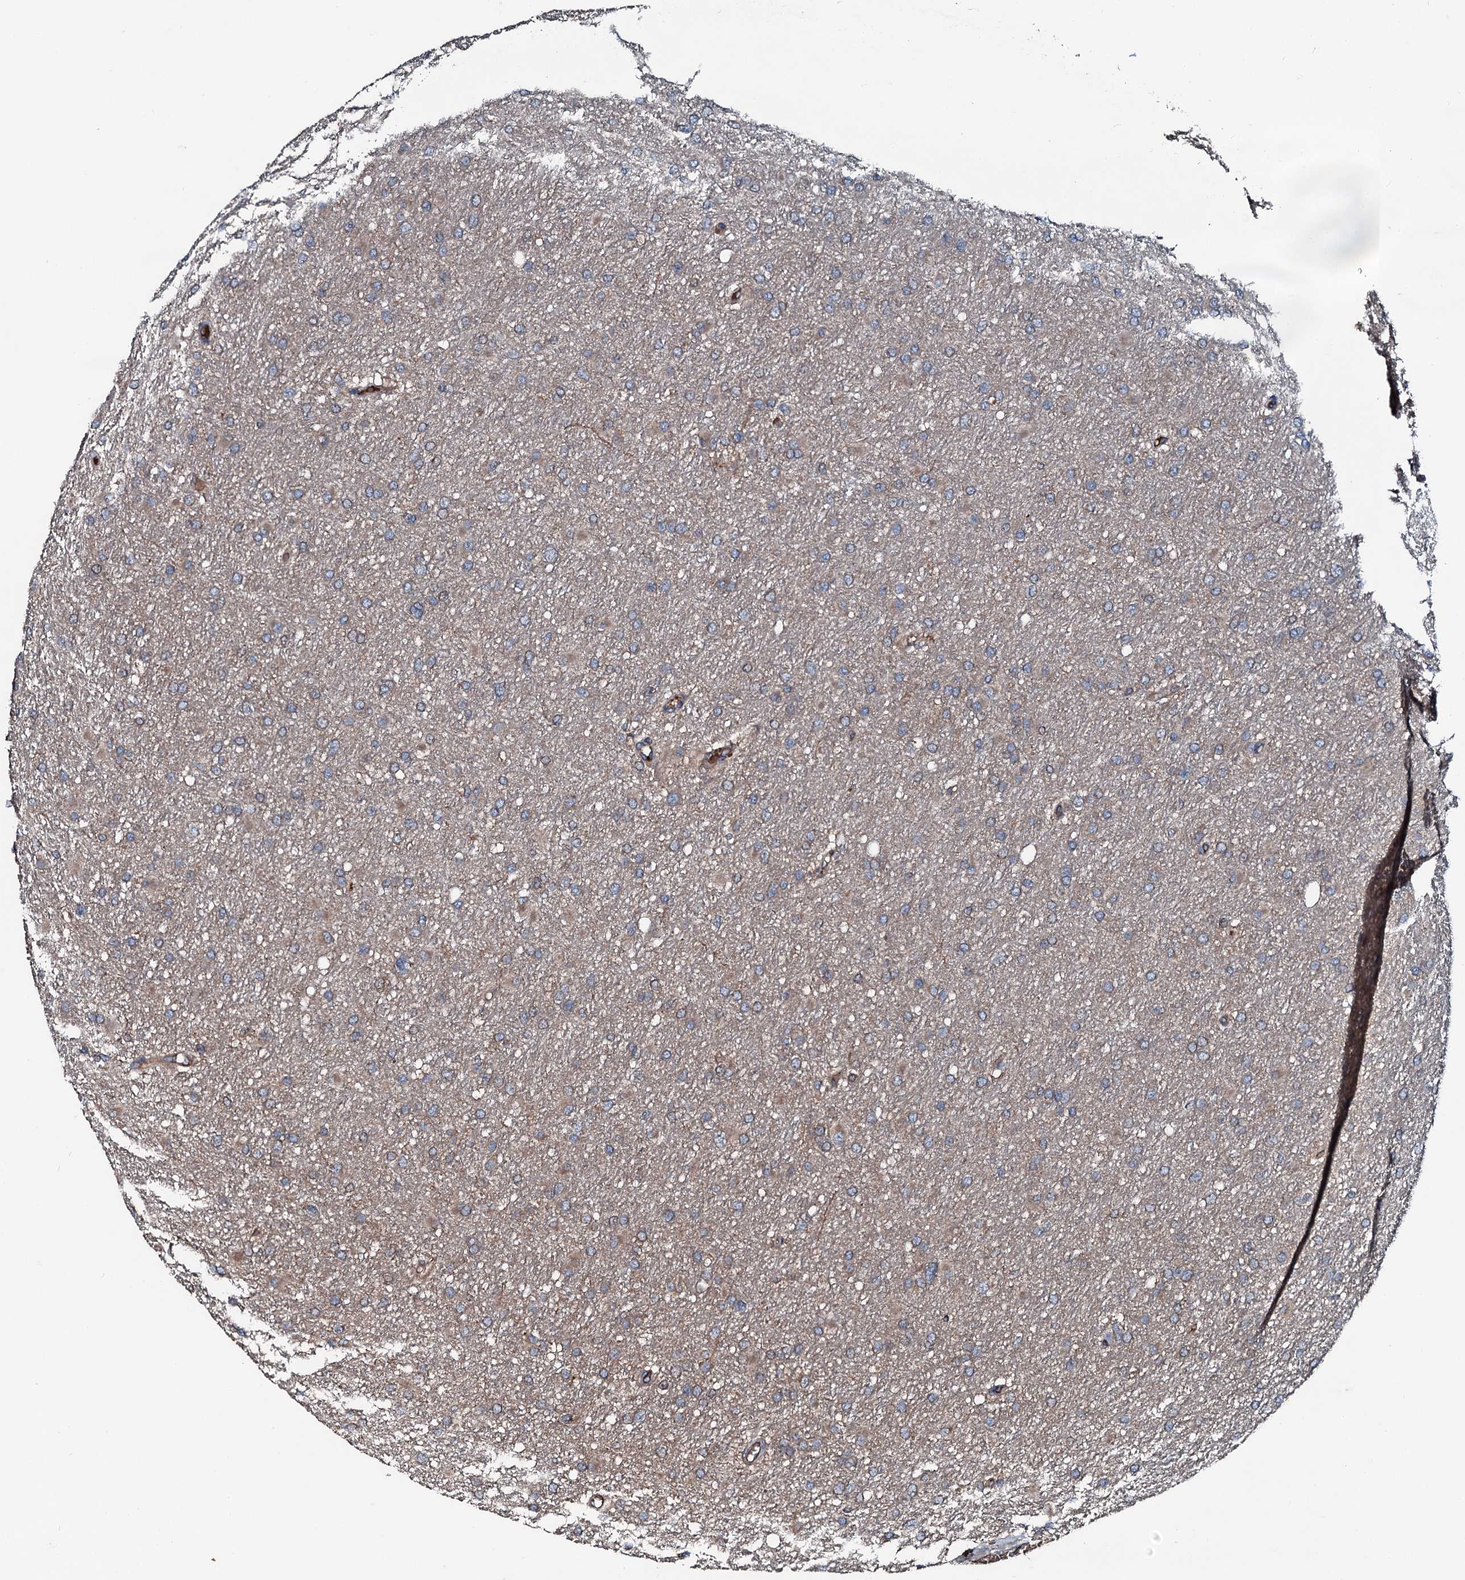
{"staining": {"intensity": "weak", "quantity": "25%-75%", "location": "cytoplasmic/membranous"}, "tissue": "glioma", "cell_type": "Tumor cells", "image_type": "cancer", "snomed": [{"axis": "morphology", "description": "Glioma, malignant, High grade"}, {"axis": "topography", "description": "Cerebral cortex"}], "caption": "IHC image of high-grade glioma (malignant) stained for a protein (brown), which displays low levels of weak cytoplasmic/membranous expression in approximately 25%-75% of tumor cells.", "gene": "AARS1", "patient": {"sex": "female", "age": 36}}